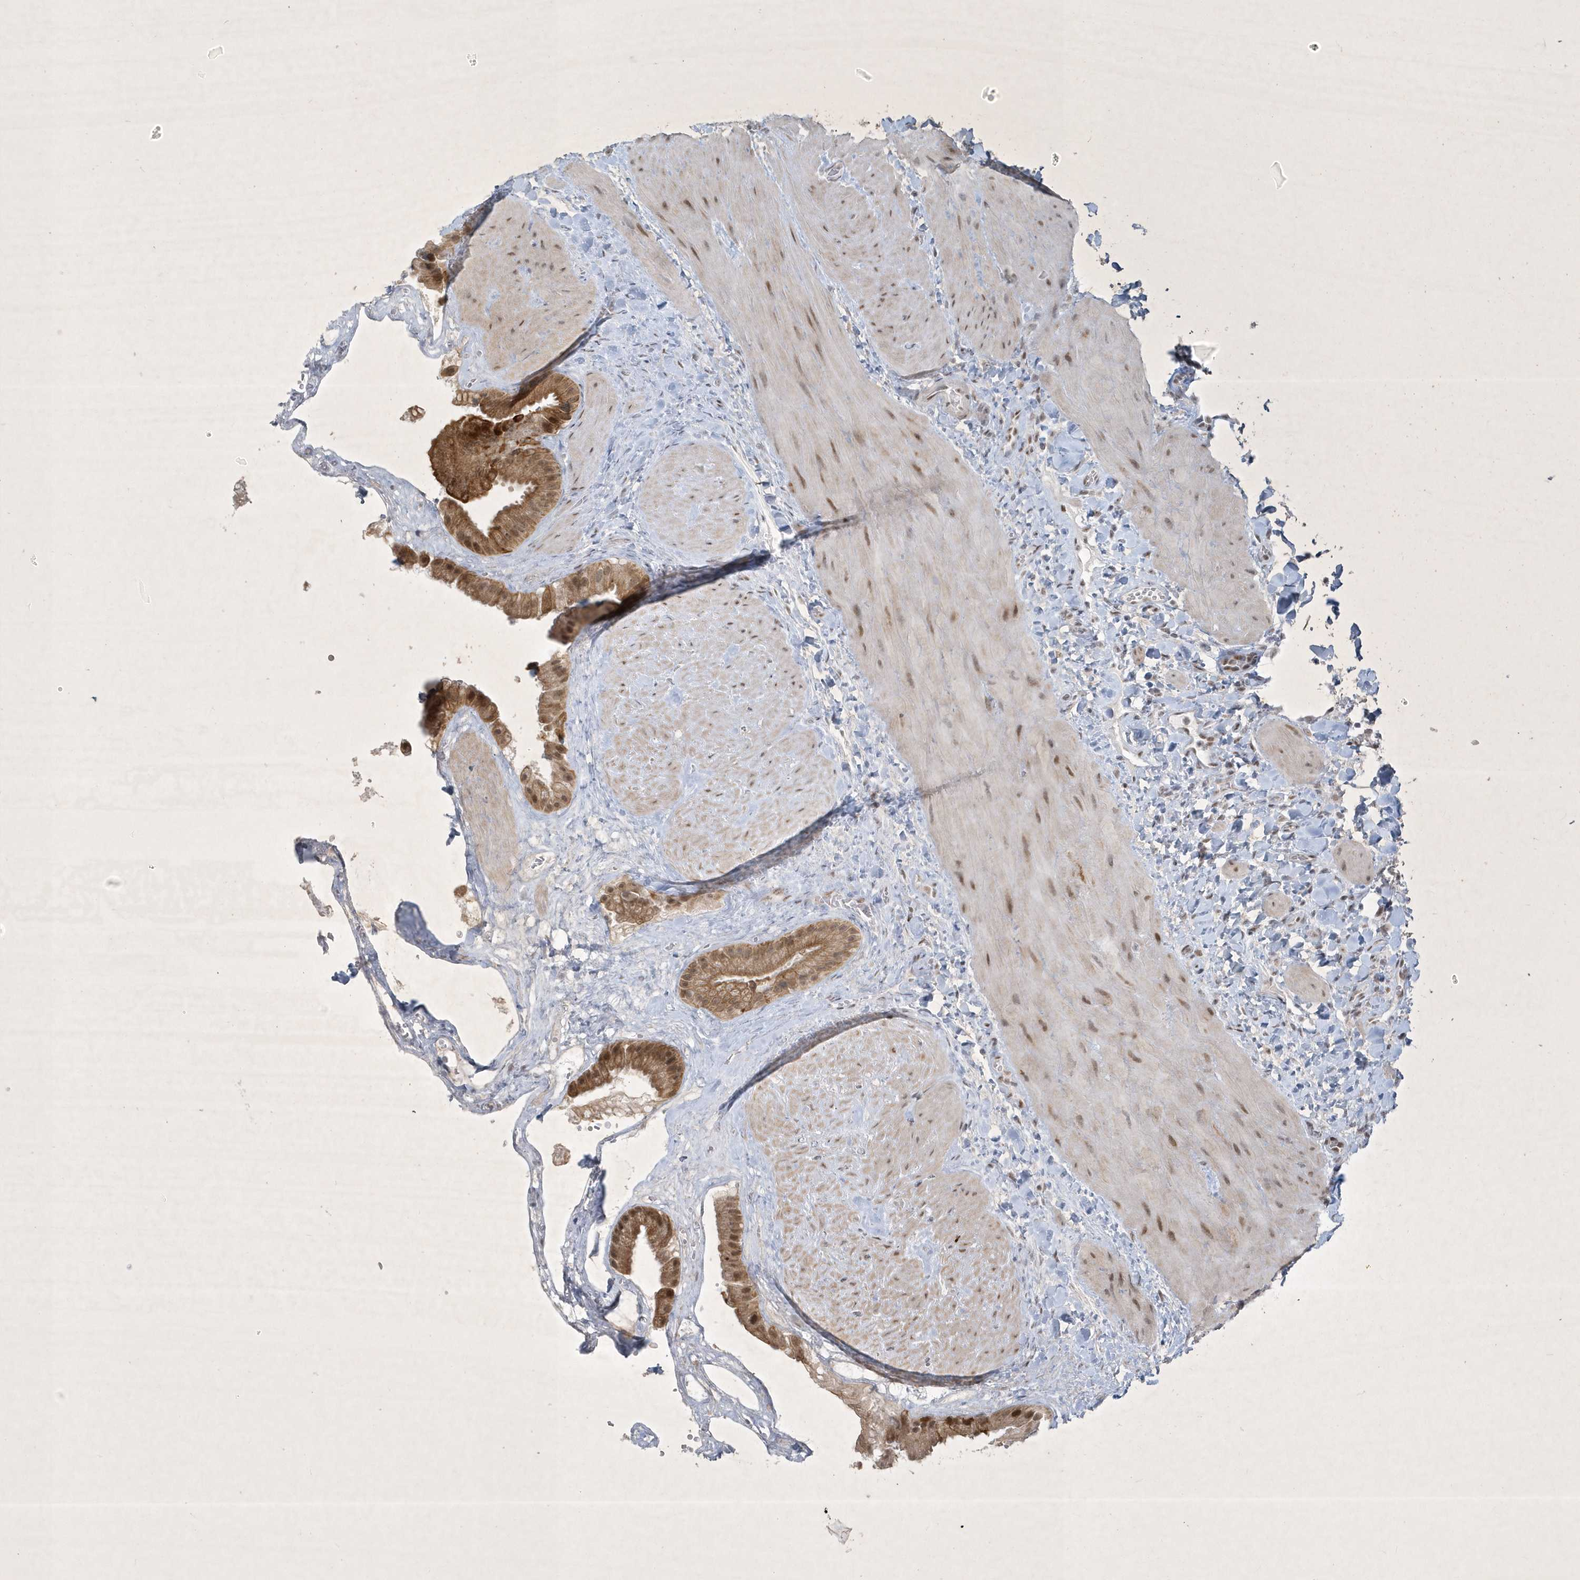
{"staining": {"intensity": "moderate", "quantity": ">75%", "location": "cytoplasmic/membranous,nuclear"}, "tissue": "gallbladder", "cell_type": "Glandular cells", "image_type": "normal", "snomed": [{"axis": "morphology", "description": "Normal tissue, NOS"}, {"axis": "topography", "description": "Gallbladder"}], "caption": "Immunohistochemistry photomicrograph of benign gallbladder: gallbladder stained using immunohistochemistry (IHC) displays medium levels of moderate protein expression localized specifically in the cytoplasmic/membranous,nuclear of glandular cells, appearing as a cytoplasmic/membranous,nuclear brown color.", "gene": "ZBTB9", "patient": {"sex": "male", "age": 55}}